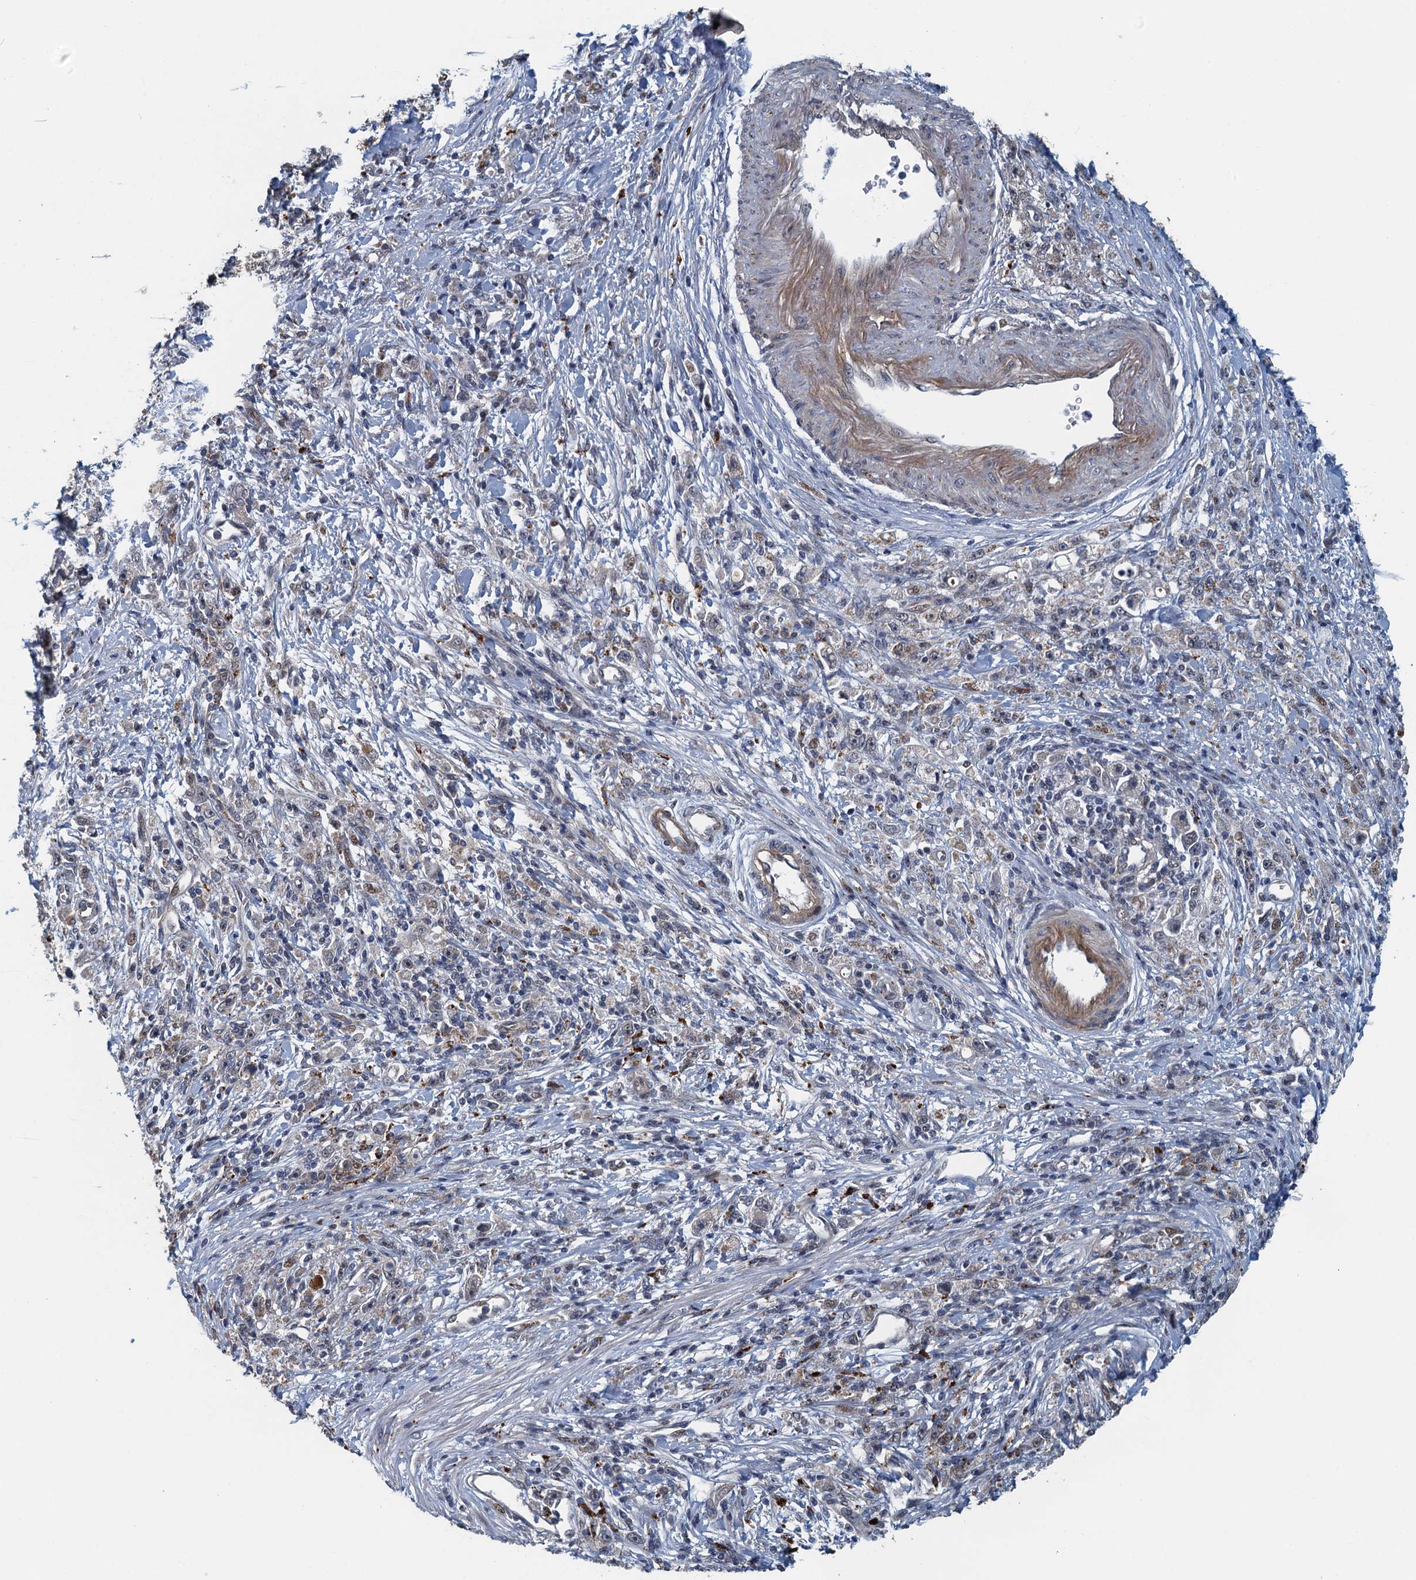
{"staining": {"intensity": "weak", "quantity": "<25%", "location": "cytoplasmic/membranous"}, "tissue": "stomach cancer", "cell_type": "Tumor cells", "image_type": "cancer", "snomed": [{"axis": "morphology", "description": "Adenocarcinoma, NOS"}, {"axis": "topography", "description": "Stomach"}], "caption": "A histopathology image of stomach cancer stained for a protein reveals no brown staining in tumor cells.", "gene": "AGRN", "patient": {"sex": "female", "age": 59}}